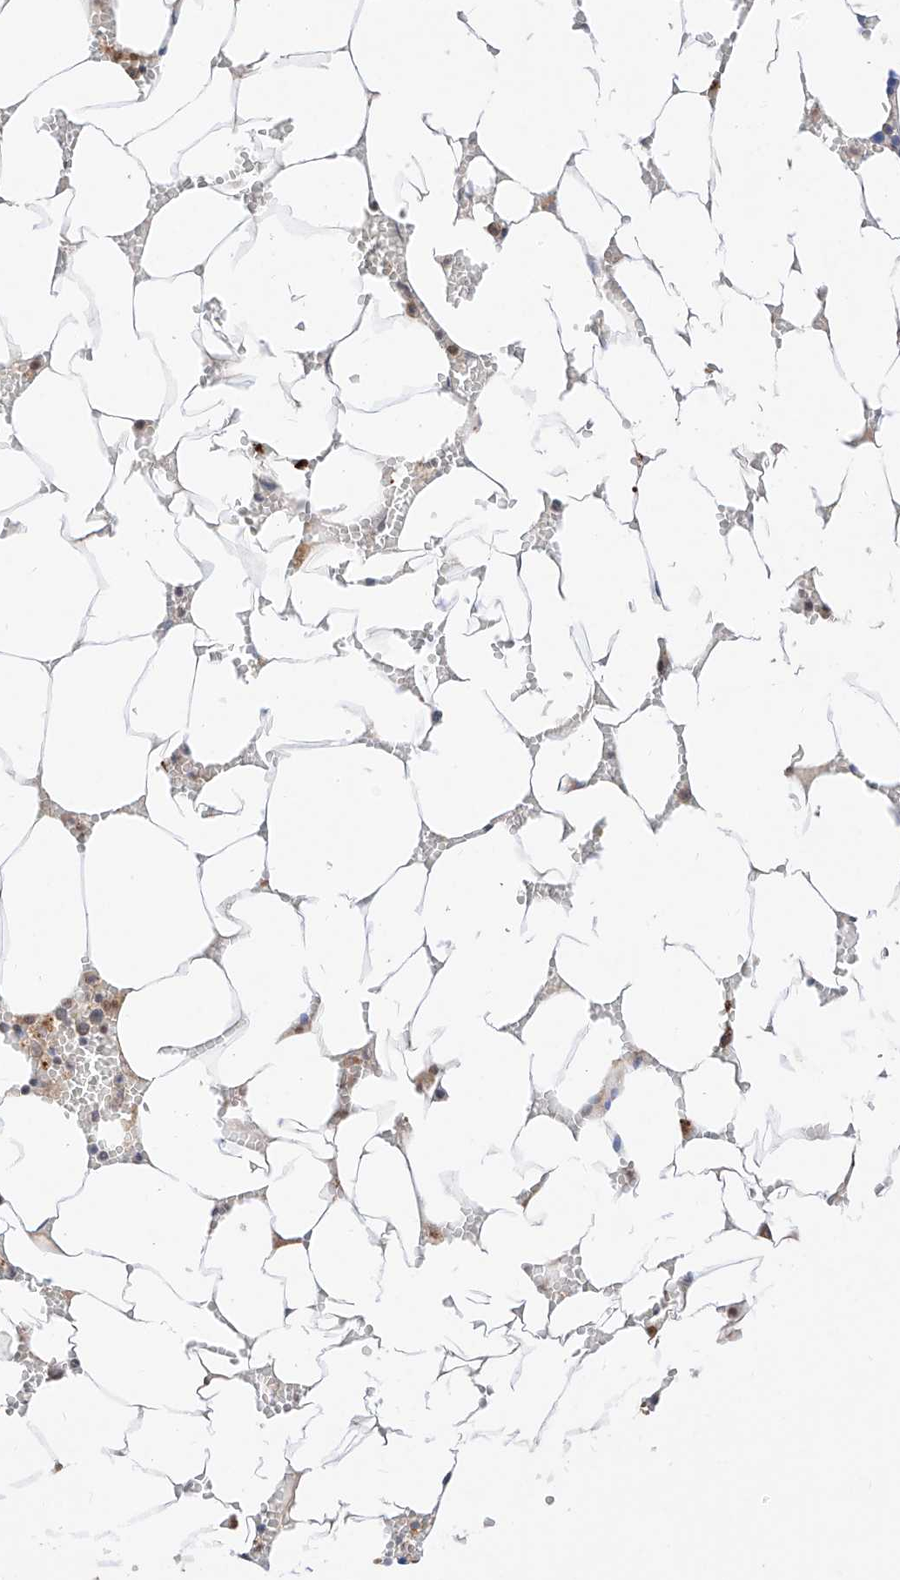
{"staining": {"intensity": "weak", "quantity": "<25%", "location": "cytoplasmic/membranous"}, "tissue": "bone marrow", "cell_type": "Hematopoietic cells", "image_type": "normal", "snomed": [{"axis": "morphology", "description": "Normal tissue, NOS"}, {"axis": "topography", "description": "Bone marrow"}], "caption": "Hematopoietic cells are negative for brown protein staining in unremarkable bone marrow. (DAB immunohistochemistry visualized using brightfield microscopy, high magnification).", "gene": "ZSCAN4", "patient": {"sex": "male", "age": 70}}